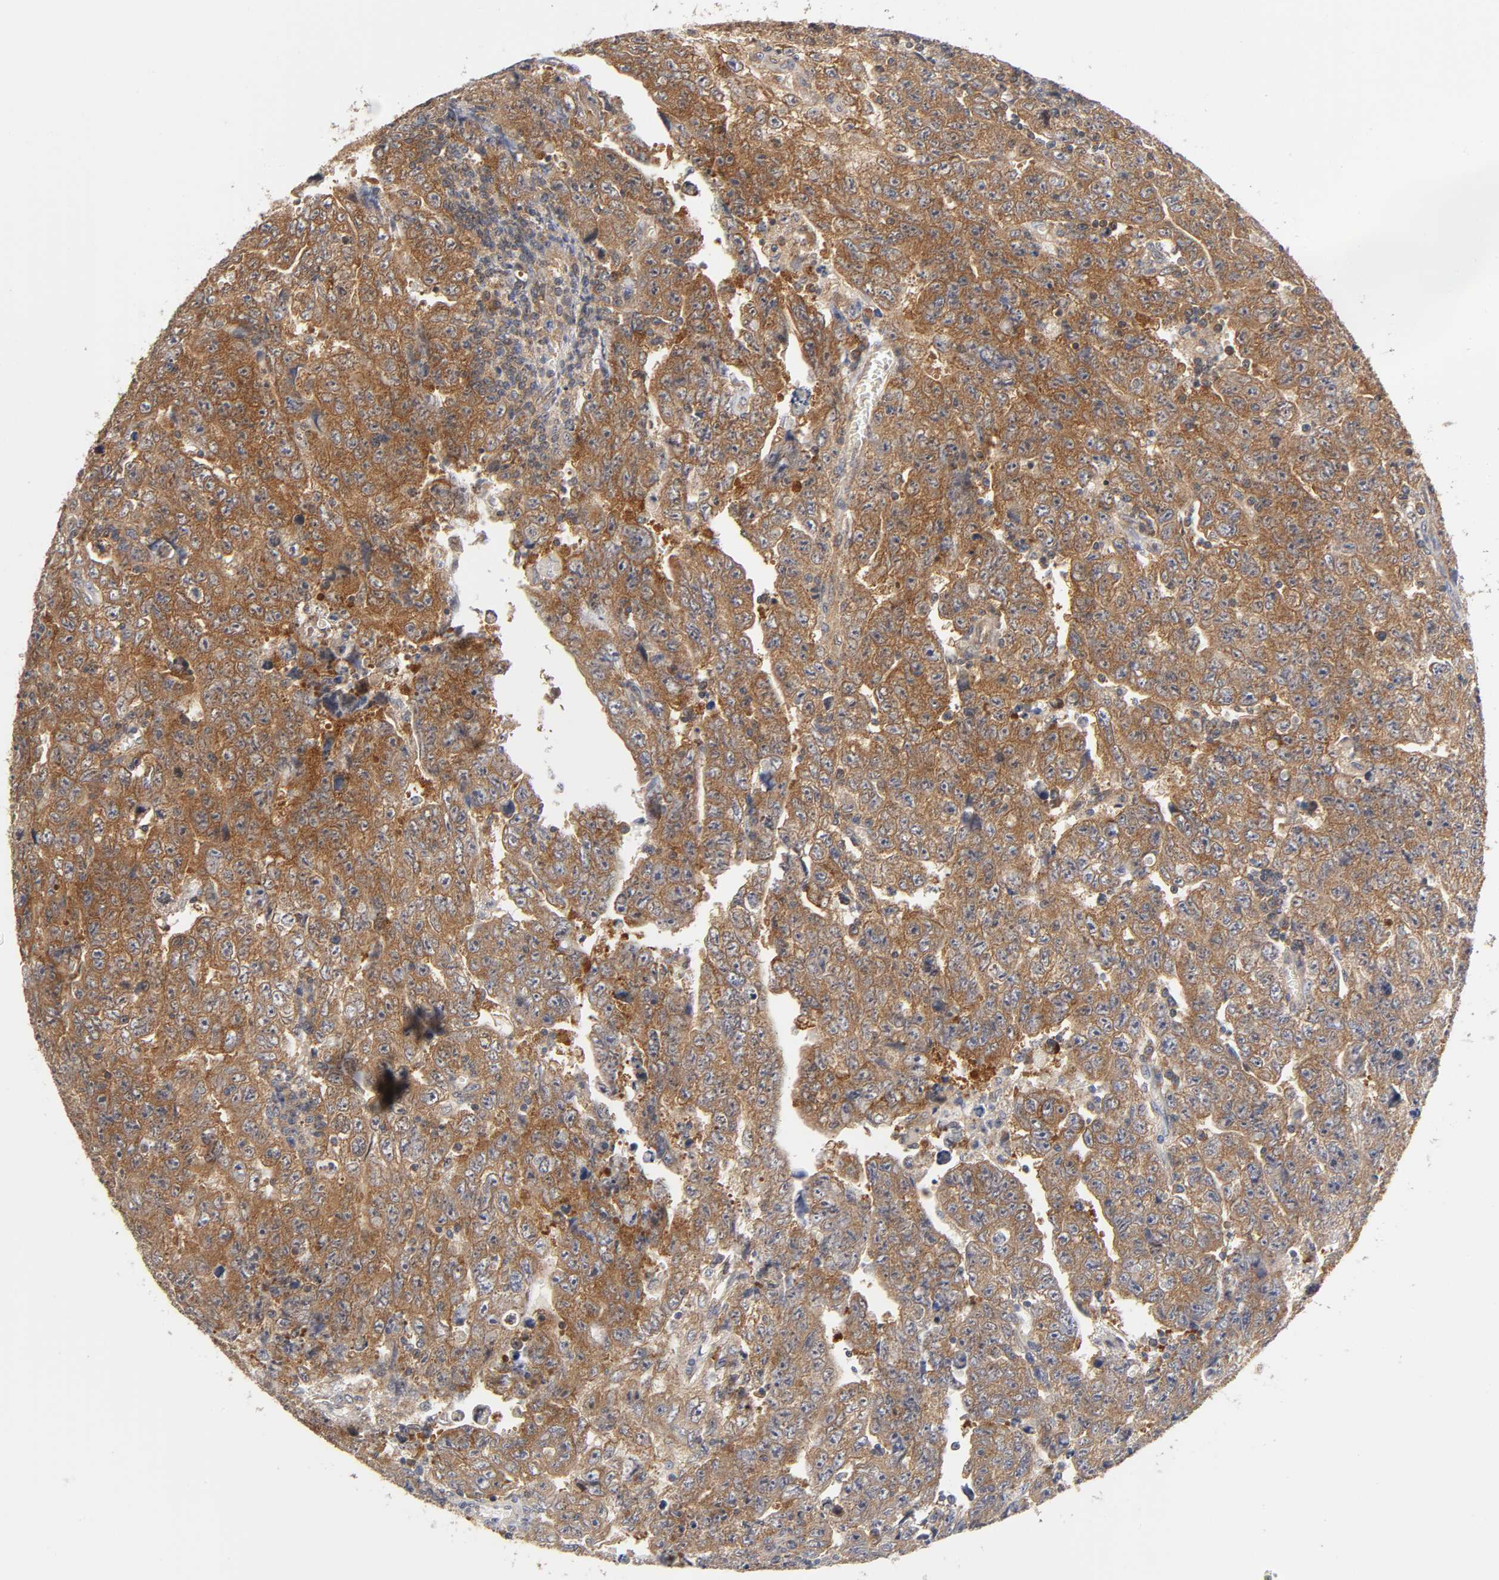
{"staining": {"intensity": "strong", "quantity": ">75%", "location": "cytoplasmic/membranous"}, "tissue": "testis cancer", "cell_type": "Tumor cells", "image_type": "cancer", "snomed": [{"axis": "morphology", "description": "Carcinoma, Embryonal, NOS"}, {"axis": "topography", "description": "Testis"}], "caption": "Immunohistochemical staining of human testis cancer (embryonal carcinoma) demonstrates strong cytoplasmic/membranous protein expression in approximately >75% of tumor cells. The staining was performed using DAB (3,3'-diaminobenzidine), with brown indicating positive protein expression. Nuclei are stained blue with hematoxylin.", "gene": "PAFAH1B1", "patient": {"sex": "male", "age": 28}}